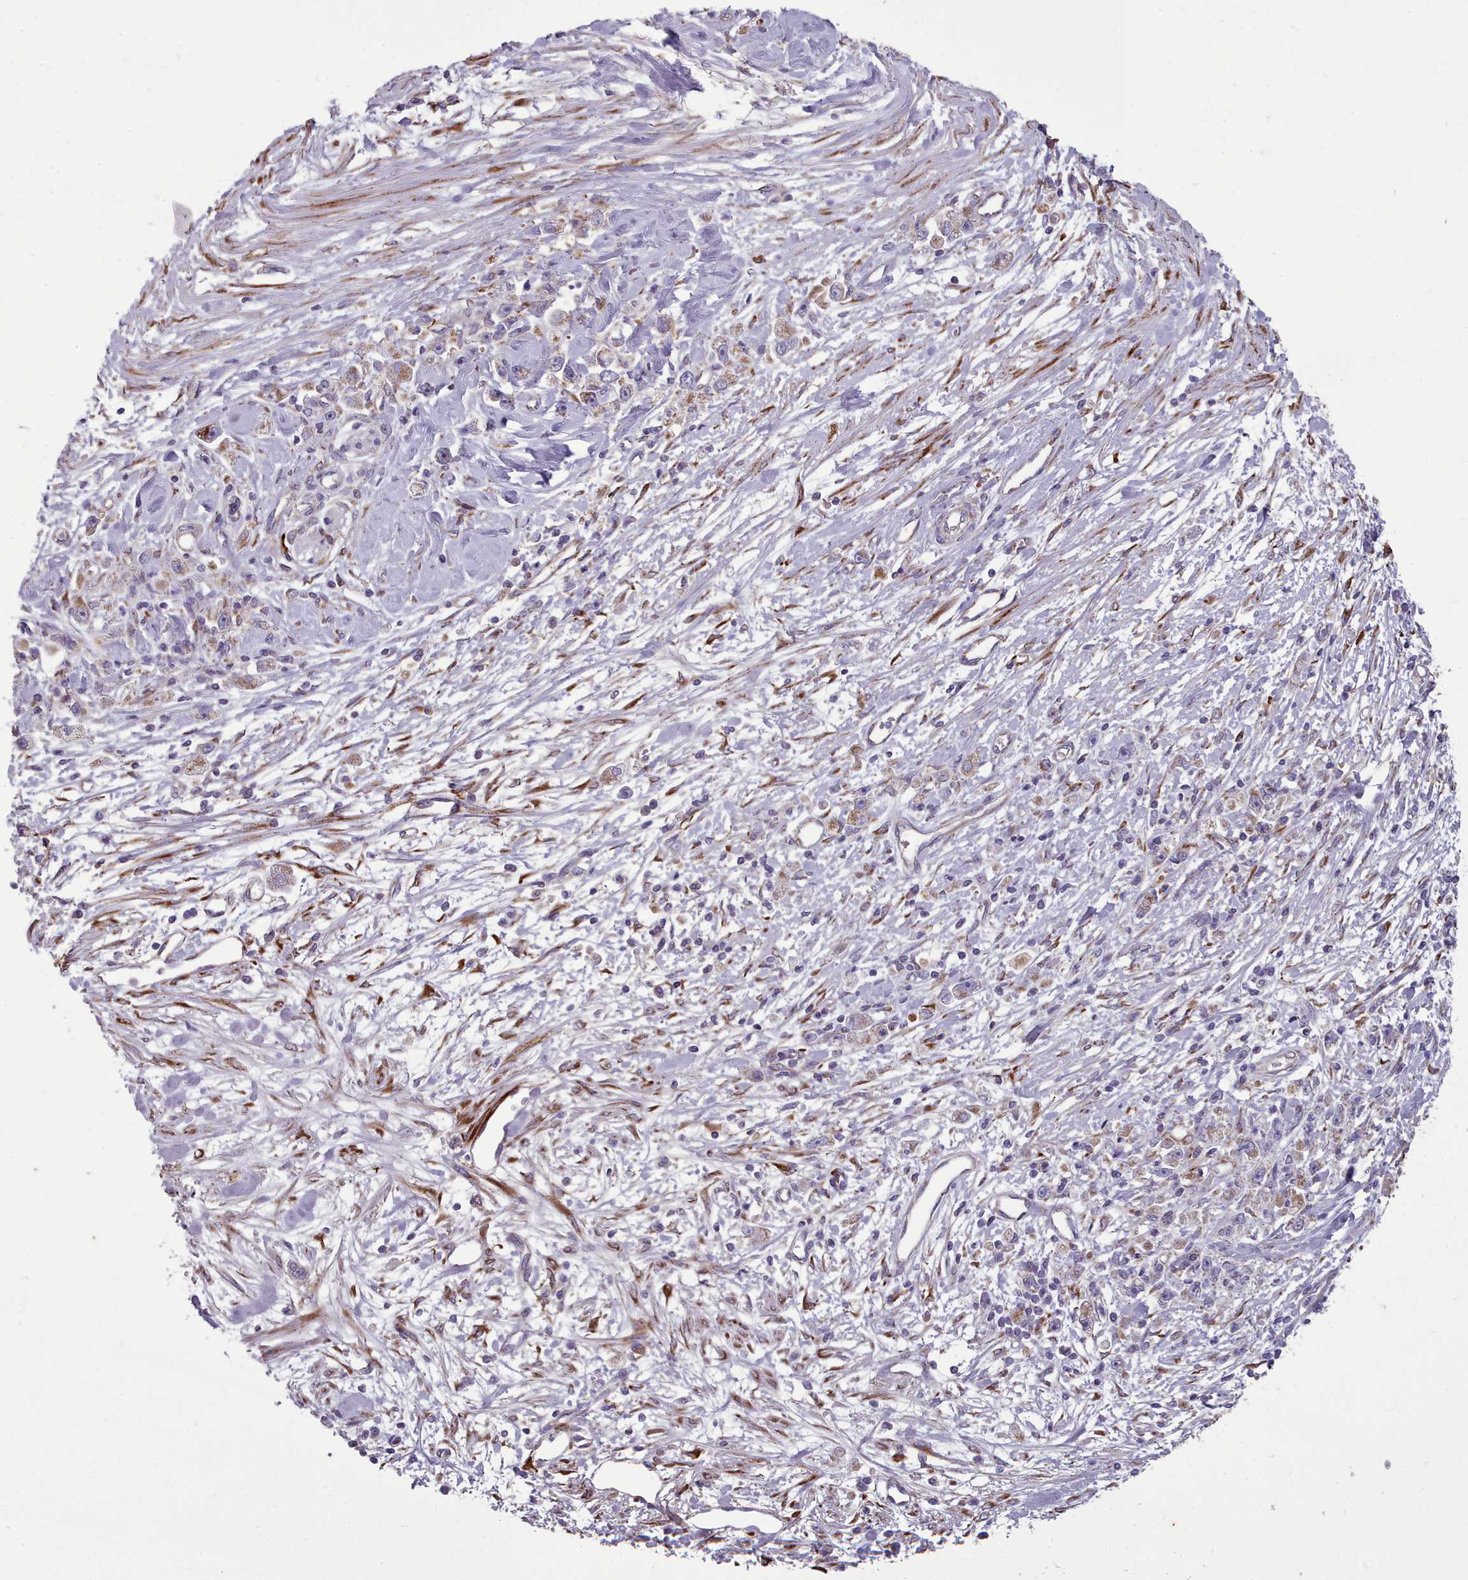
{"staining": {"intensity": "weak", "quantity": "<25%", "location": "cytoplasmic/membranous"}, "tissue": "stomach cancer", "cell_type": "Tumor cells", "image_type": "cancer", "snomed": [{"axis": "morphology", "description": "Adenocarcinoma, NOS"}, {"axis": "topography", "description": "Stomach"}], "caption": "Immunohistochemistry (IHC) micrograph of neoplastic tissue: adenocarcinoma (stomach) stained with DAB (3,3'-diaminobenzidine) demonstrates no significant protein expression in tumor cells. (DAB IHC visualized using brightfield microscopy, high magnification).", "gene": "FKBP10", "patient": {"sex": "female", "age": 59}}